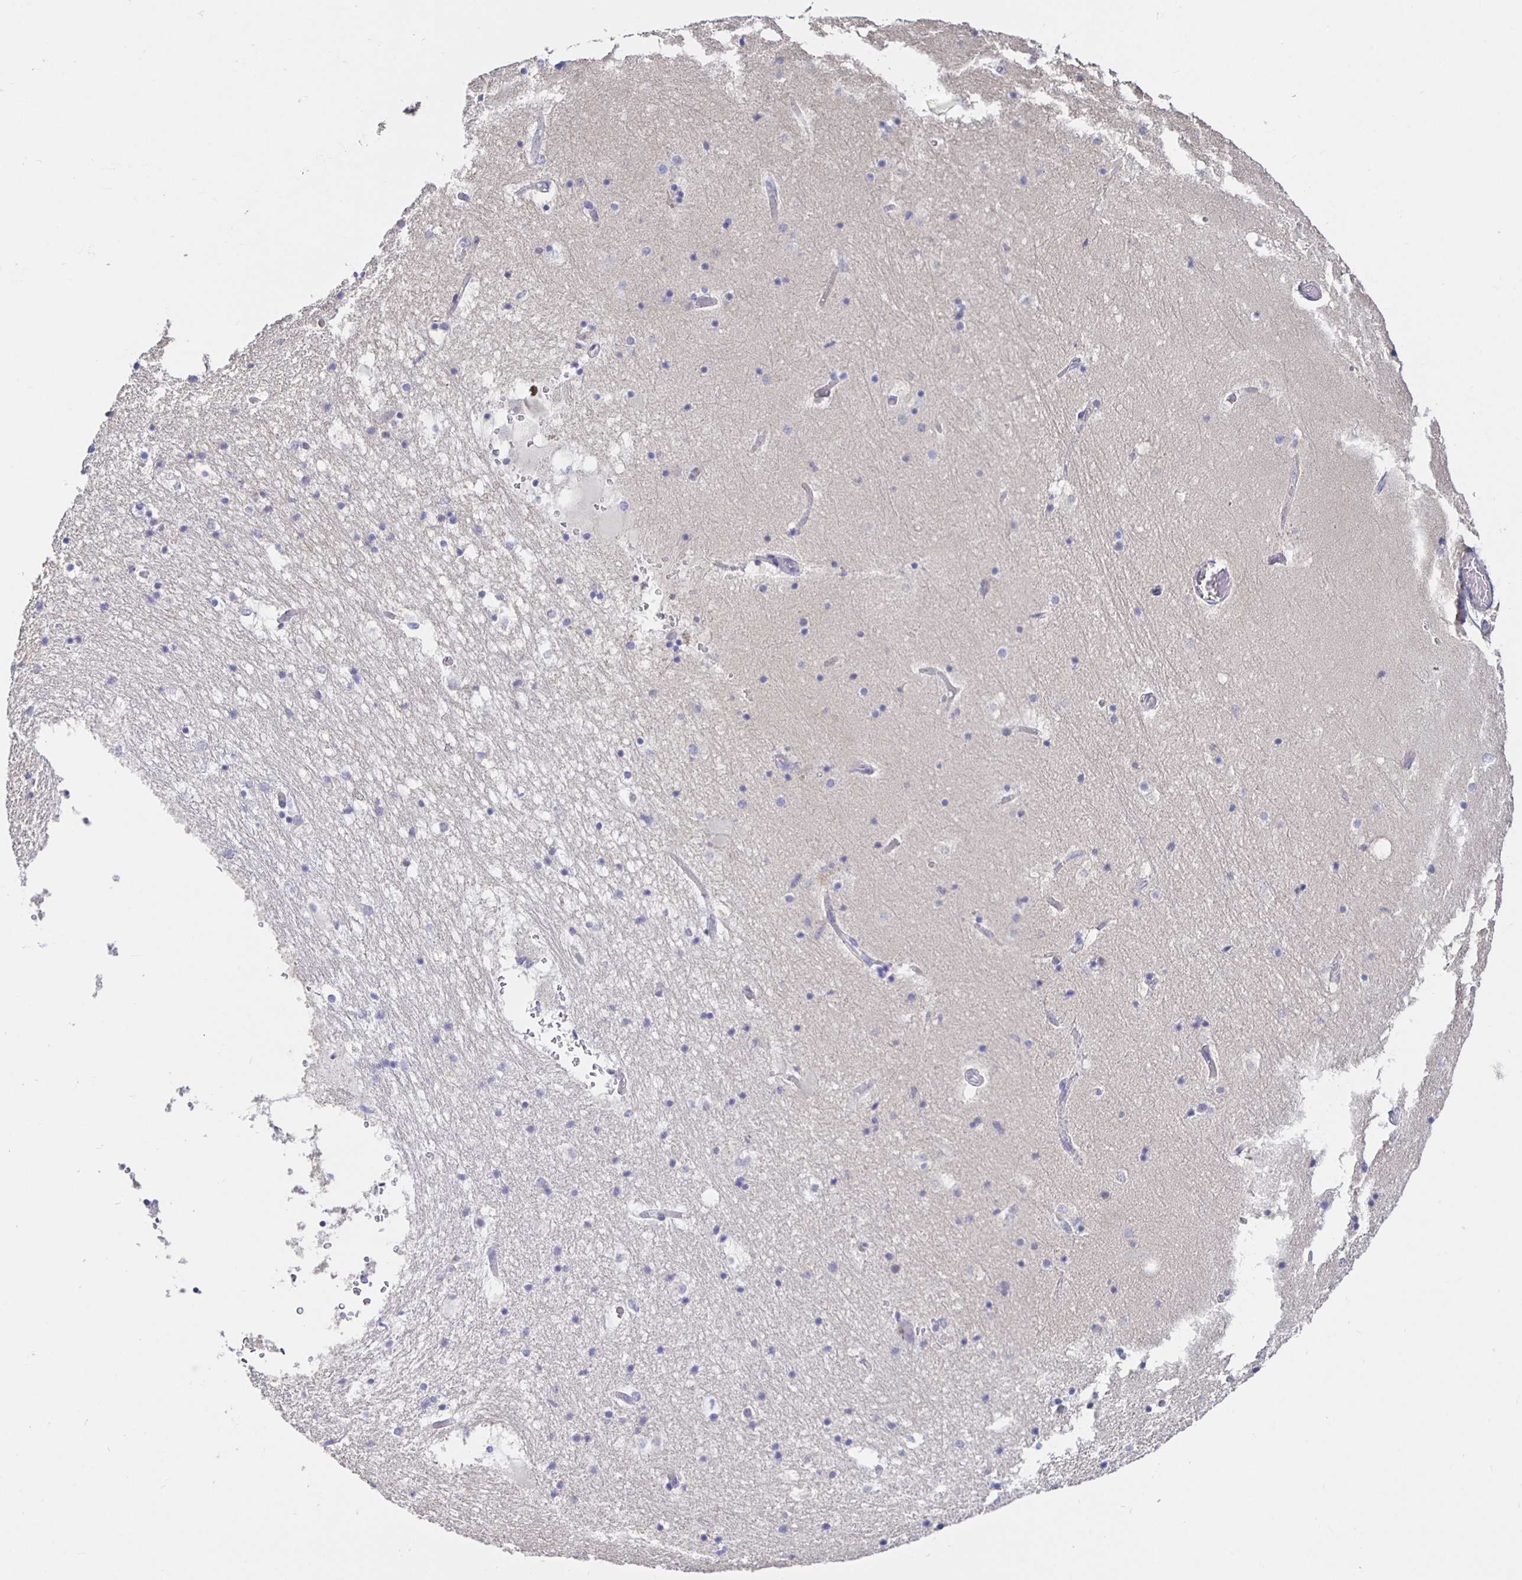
{"staining": {"intensity": "negative", "quantity": "none", "location": "none"}, "tissue": "hippocampus", "cell_type": "Glial cells", "image_type": "normal", "snomed": [{"axis": "morphology", "description": "Normal tissue, NOS"}, {"axis": "topography", "description": "Hippocampus"}], "caption": "DAB (3,3'-diaminobenzidine) immunohistochemical staining of unremarkable hippocampus displays no significant staining in glial cells.", "gene": "HSPA4L", "patient": {"sex": "female", "age": 52}}